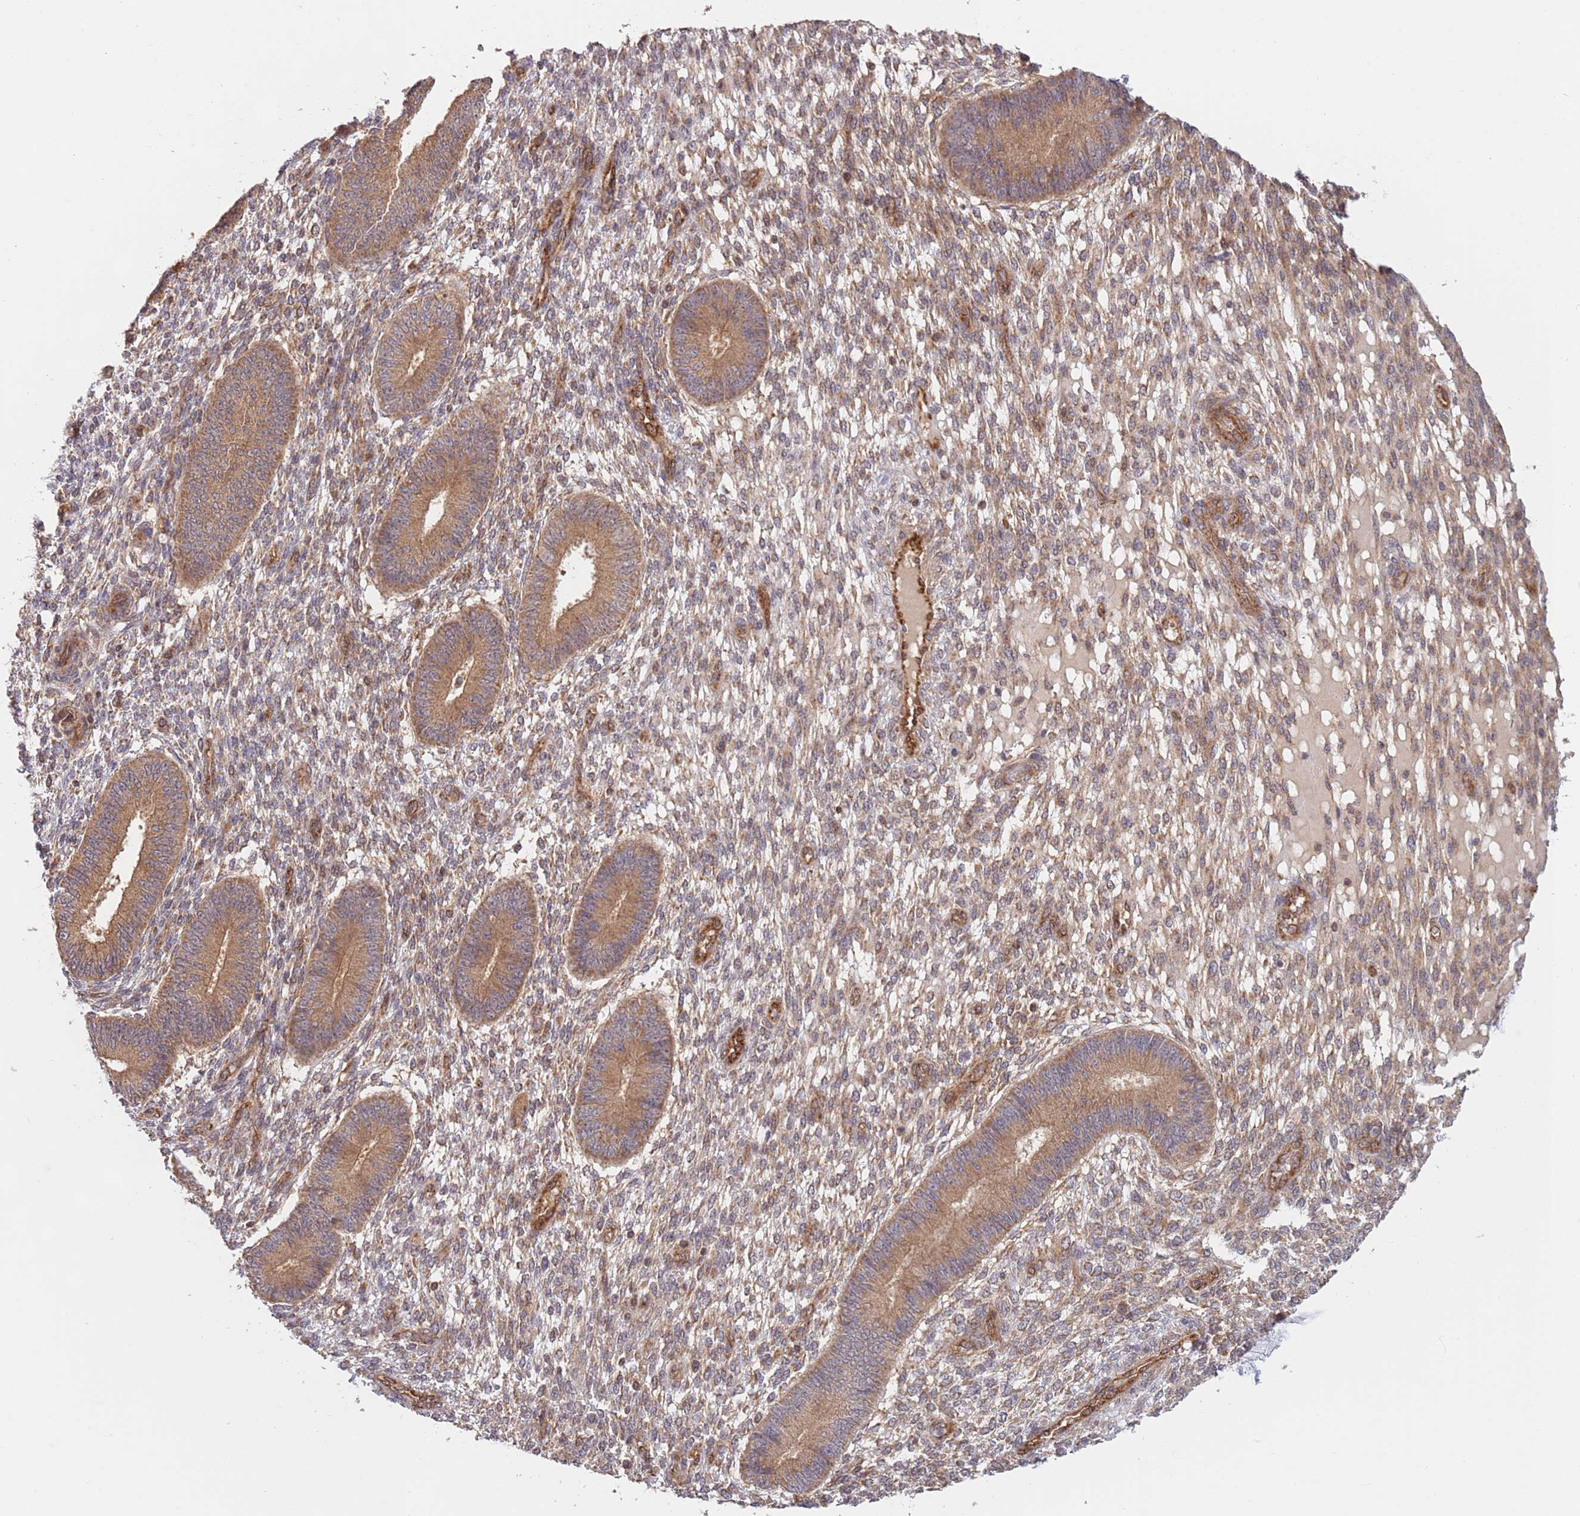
{"staining": {"intensity": "moderate", "quantity": "25%-75%", "location": "cytoplasmic/membranous"}, "tissue": "endometrium", "cell_type": "Cells in endometrial stroma", "image_type": "normal", "snomed": [{"axis": "morphology", "description": "Normal tissue, NOS"}, {"axis": "topography", "description": "Endometrium"}], "caption": "The image demonstrates staining of benign endometrium, revealing moderate cytoplasmic/membranous protein positivity (brown color) within cells in endometrial stroma.", "gene": "GUK1", "patient": {"sex": "female", "age": 49}}